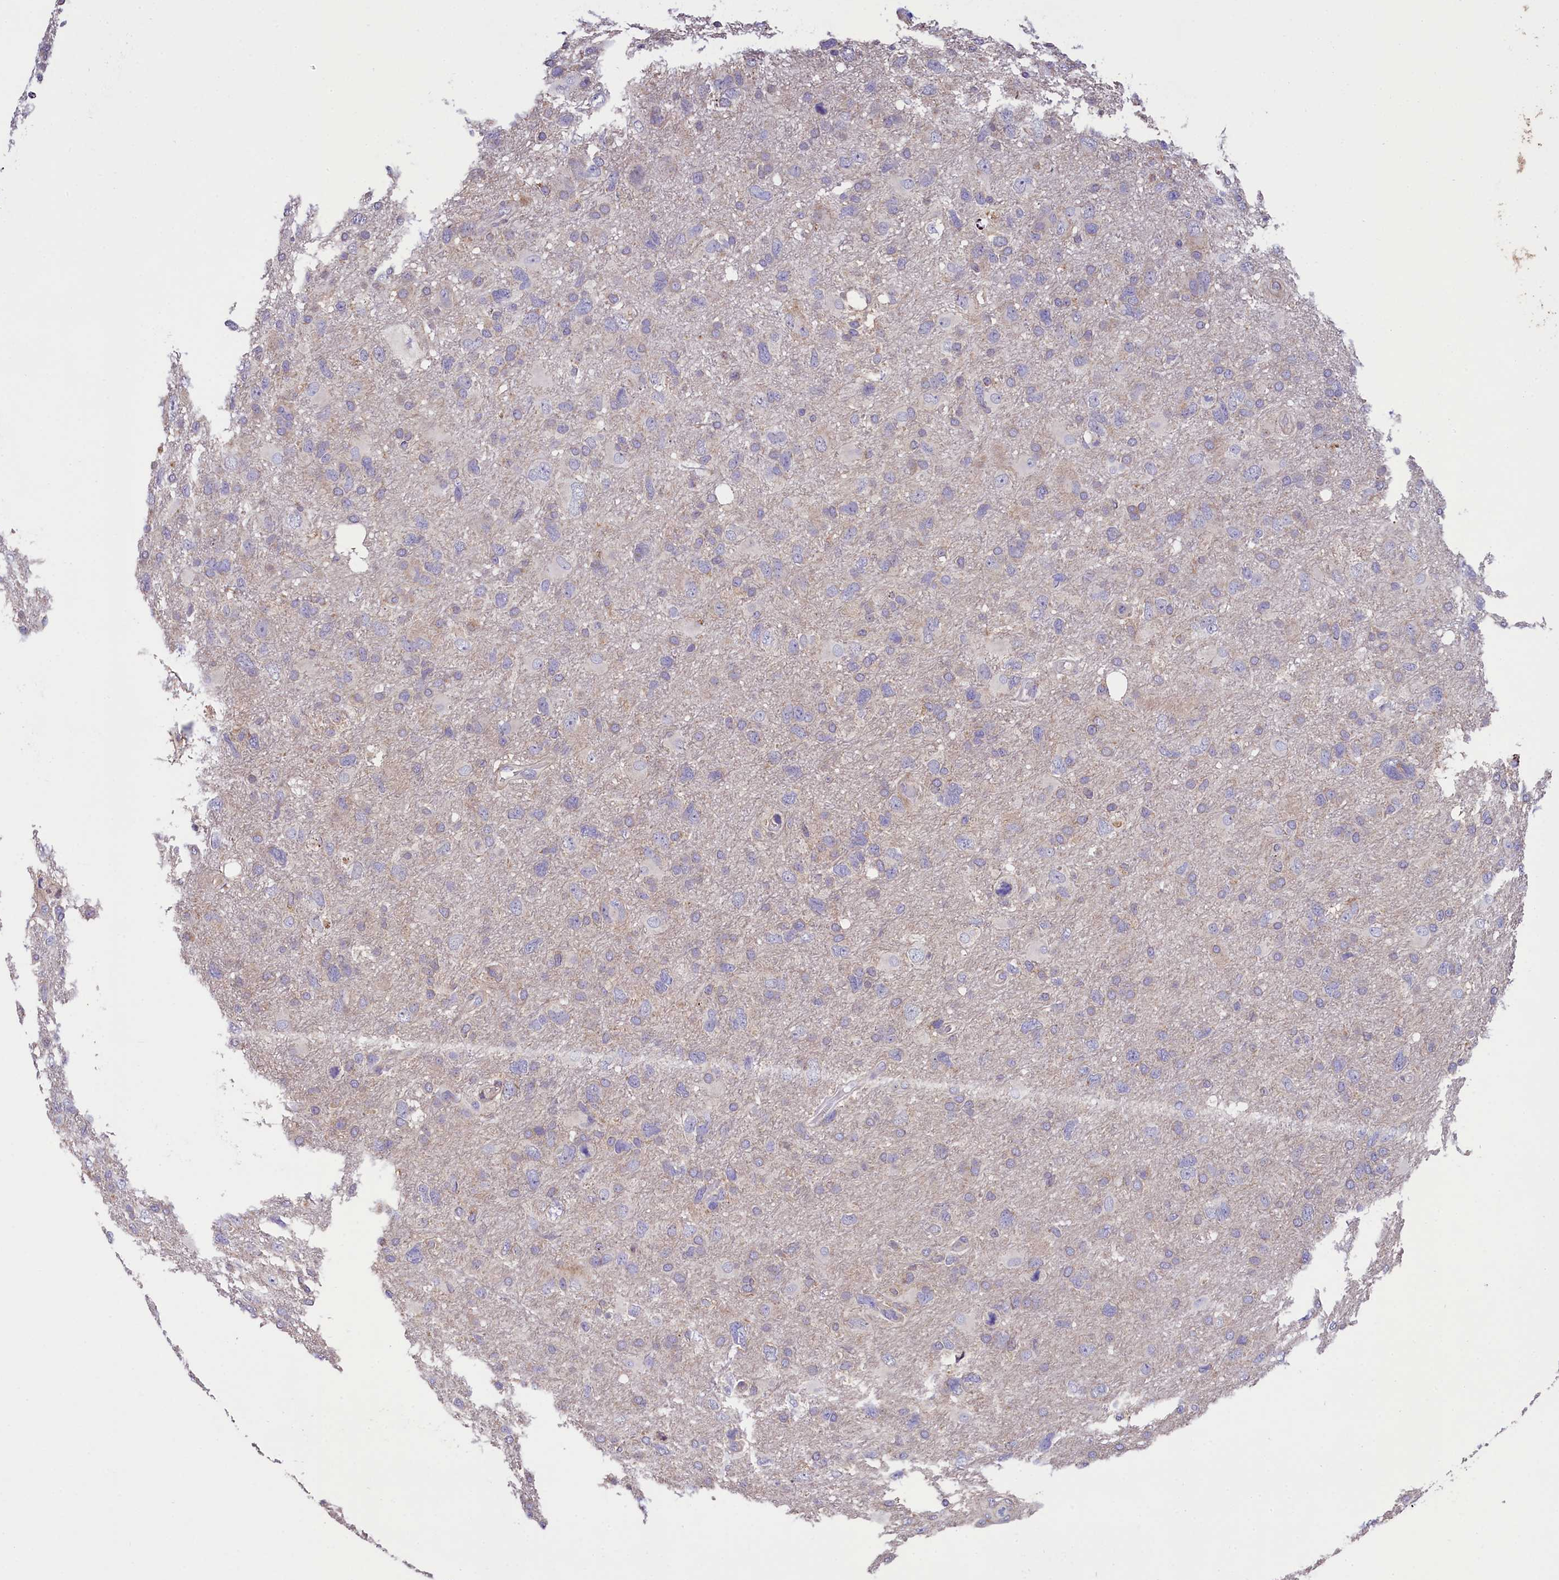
{"staining": {"intensity": "negative", "quantity": "none", "location": "none"}, "tissue": "glioma", "cell_type": "Tumor cells", "image_type": "cancer", "snomed": [{"axis": "morphology", "description": "Glioma, malignant, High grade"}, {"axis": "topography", "description": "Brain"}], "caption": "Immunohistochemistry of human malignant glioma (high-grade) reveals no expression in tumor cells. (DAB (3,3'-diaminobenzidine) IHC with hematoxylin counter stain).", "gene": "ZNF2", "patient": {"sex": "male", "age": 61}}